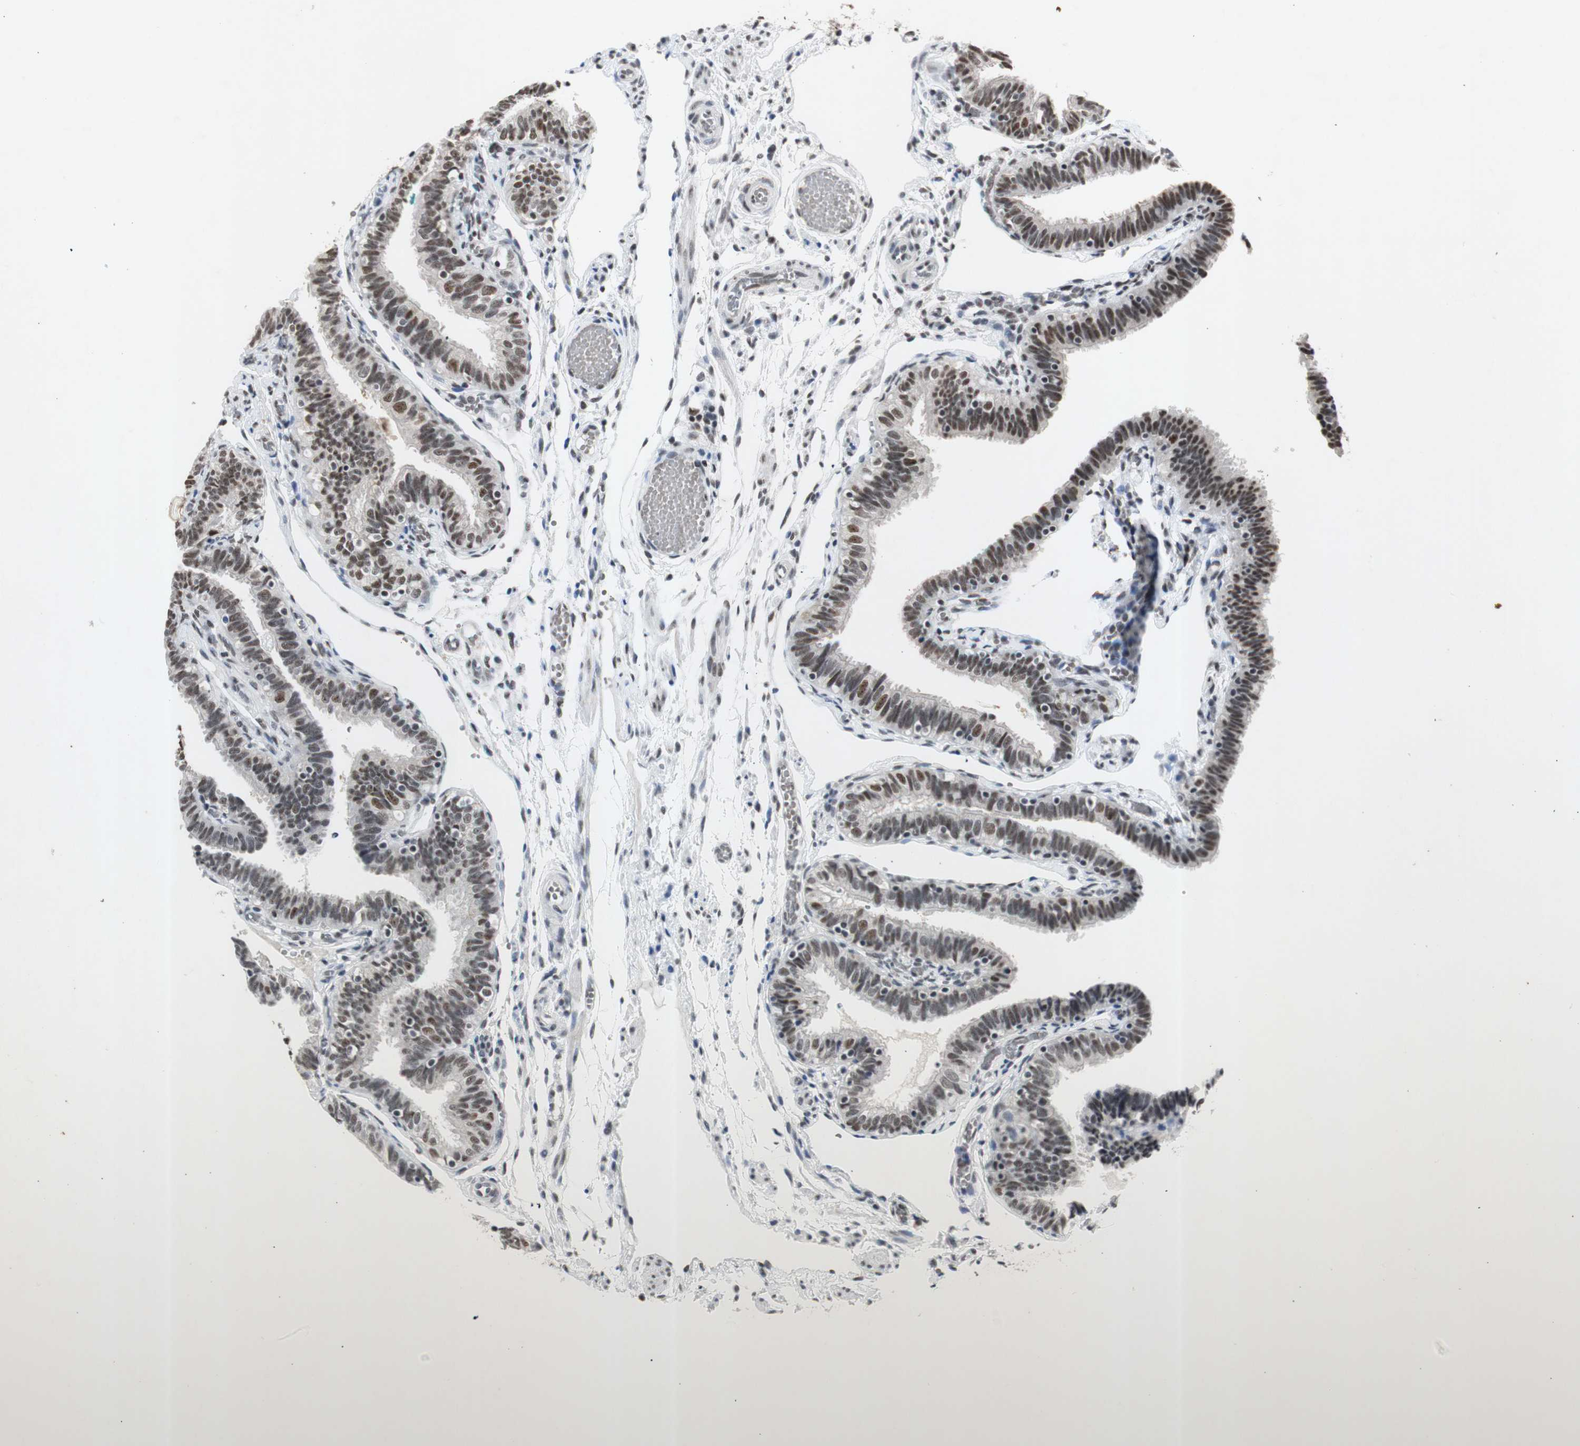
{"staining": {"intensity": "moderate", "quantity": ">75%", "location": "nuclear"}, "tissue": "fallopian tube", "cell_type": "Glandular cells", "image_type": "normal", "snomed": [{"axis": "morphology", "description": "Normal tissue, NOS"}, {"axis": "topography", "description": "Fallopian tube"}], "caption": "About >75% of glandular cells in normal fallopian tube reveal moderate nuclear protein positivity as visualized by brown immunohistochemical staining.", "gene": "SNRPB", "patient": {"sex": "female", "age": 46}}